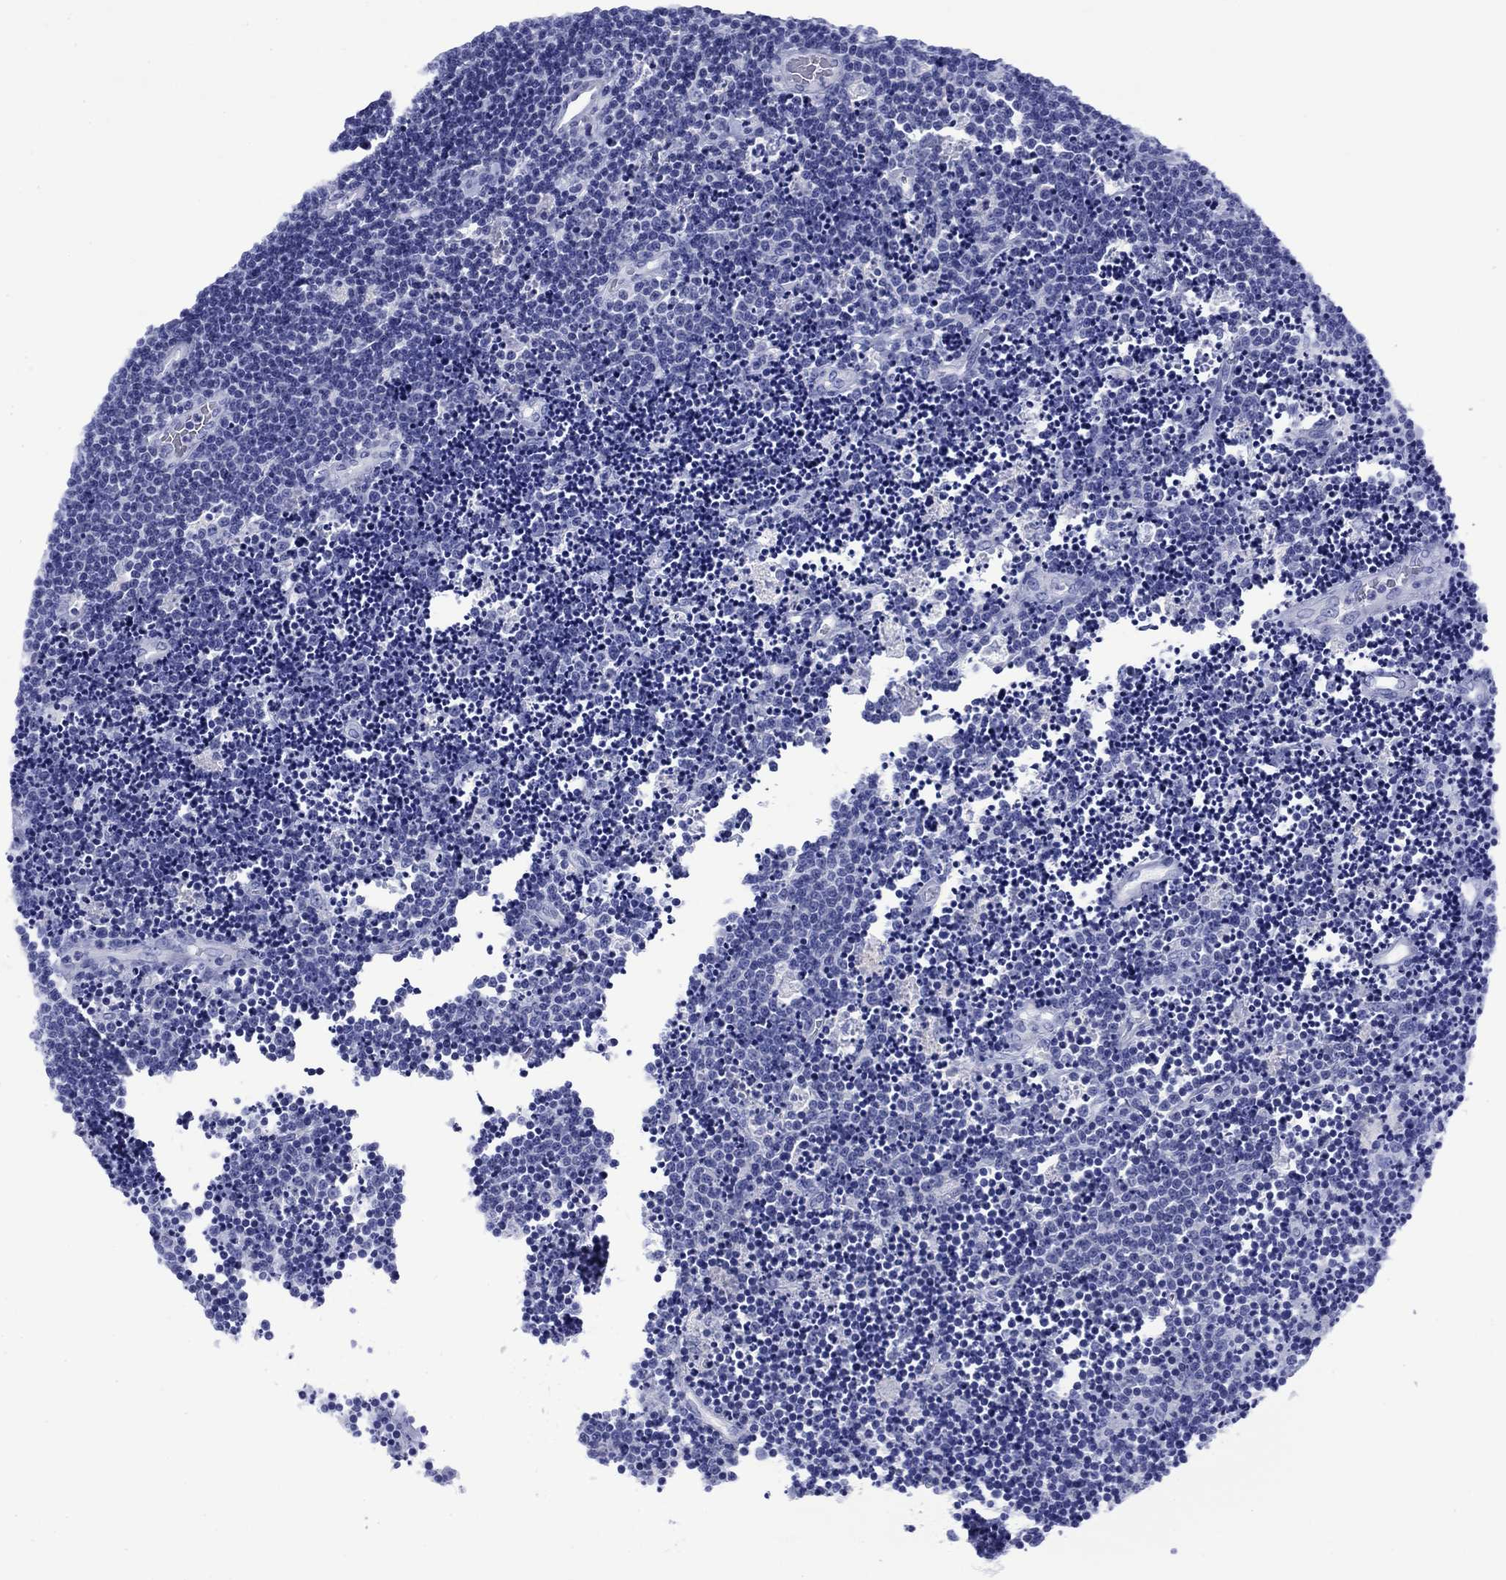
{"staining": {"intensity": "negative", "quantity": "none", "location": "none"}, "tissue": "lymphoma", "cell_type": "Tumor cells", "image_type": "cancer", "snomed": [{"axis": "morphology", "description": "Malignant lymphoma, non-Hodgkin's type, Low grade"}, {"axis": "topography", "description": "Brain"}], "caption": "This is a image of IHC staining of malignant lymphoma, non-Hodgkin's type (low-grade), which shows no positivity in tumor cells.", "gene": "GIP", "patient": {"sex": "female", "age": 66}}